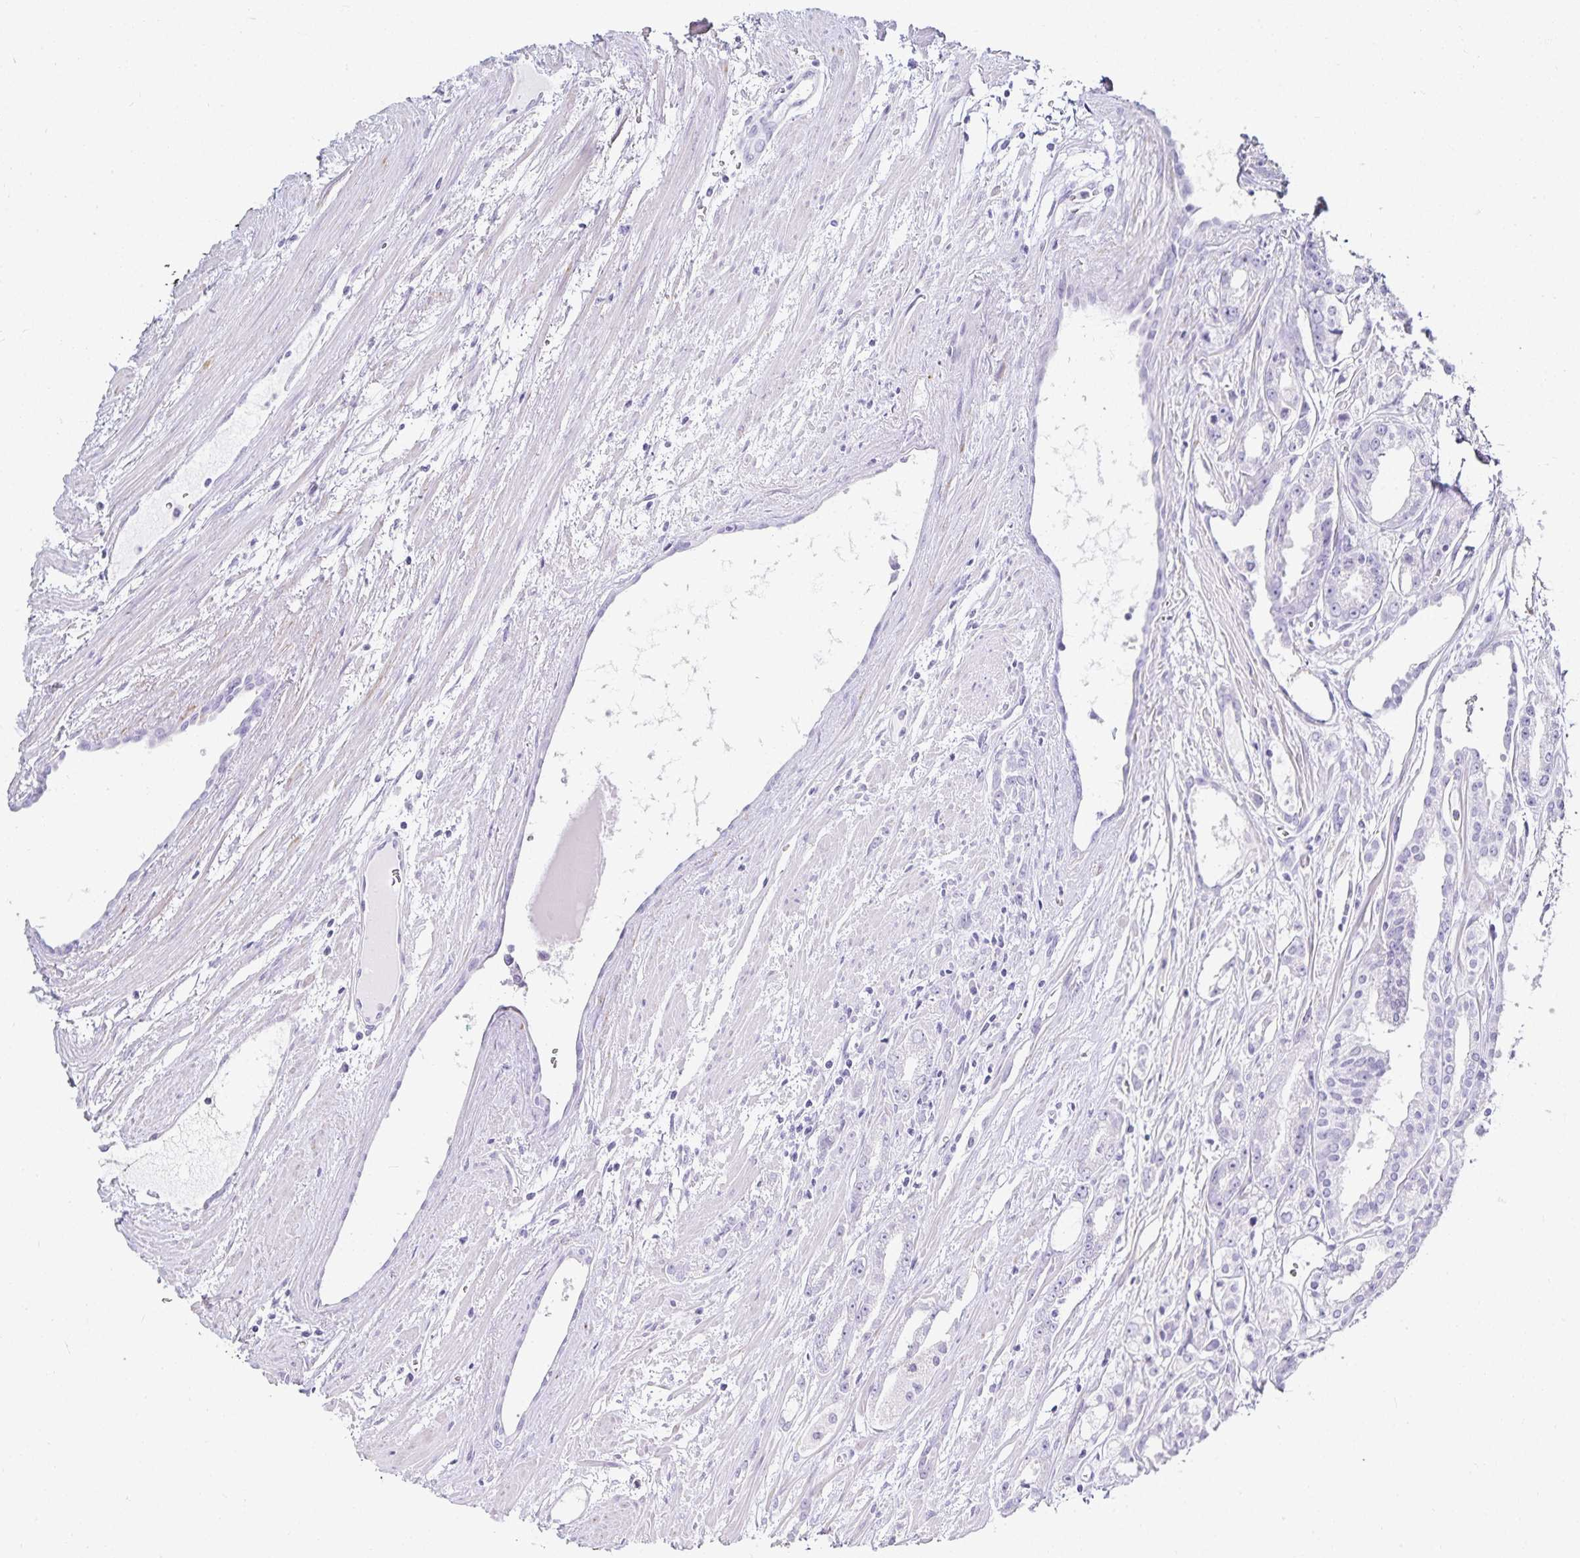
{"staining": {"intensity": "negative", "quantity": "none", "location": "none"}, "tissue": "prostate cancer", "cell_type": "Tumor cells", "image_type": "cancer", "snomed": [{"axis": "morphology", "description": "Adenocarcinoma, High grade"}, {"axis": "topography", "description": "Prostate"}], "caption": "Immunohistochemistry (IHC) of human prostate cancer displays no staining in tumor cells.", "gene": "GP2", "patient": {"sex": "male", "age": 68}}